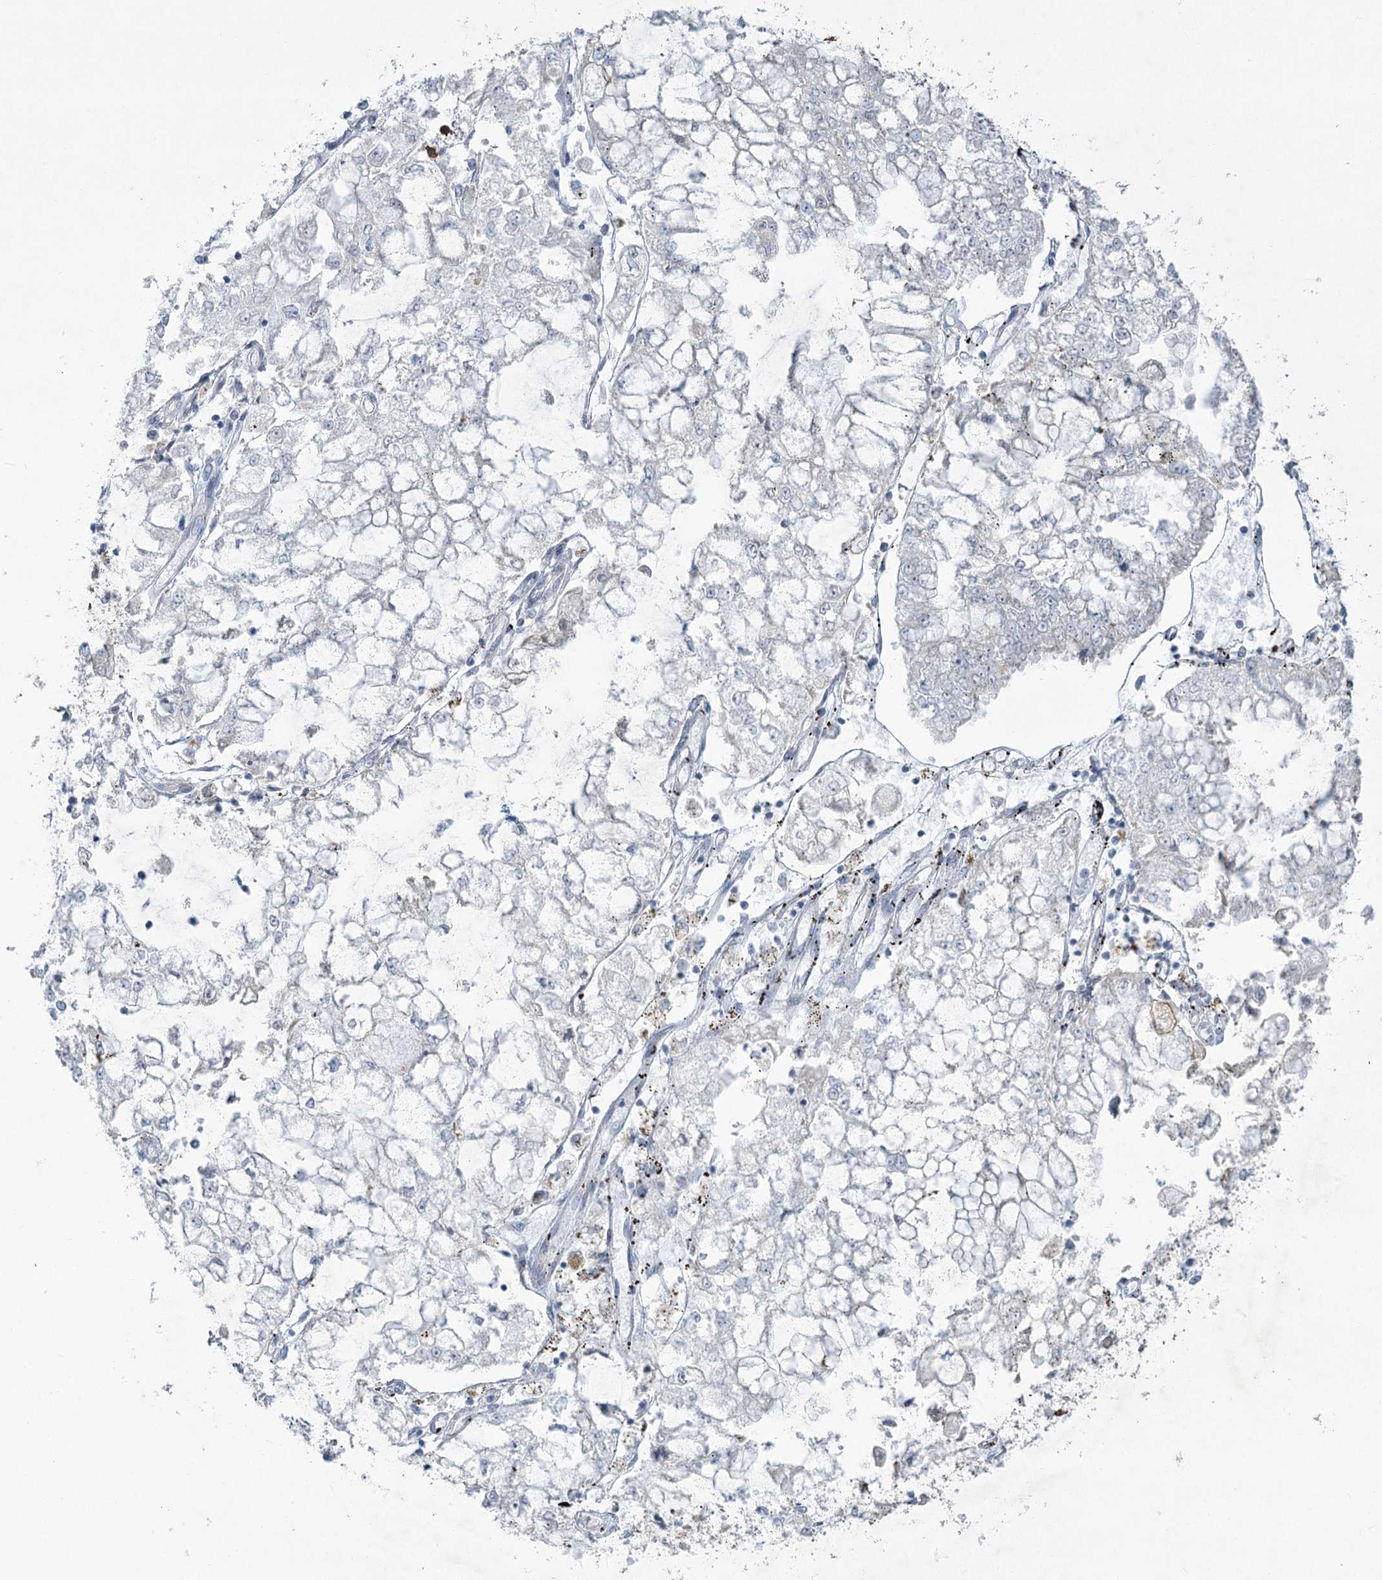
{"staining": {"intensity": "negative", "quantity": "none", "location": "none"}, "tissue": "stomach cancer", "cell_type": "Tumor cells", "image_type": "cancer", "snomed": [{"axis": "morphology", "description": "Adenocarcinoma, NOS"}, {"axis": "topography", "description": "Stomach"}], "caption": "Immunohistochemical staining of human stomach cancer (adenocarcinoma) displays no significant staining in tumor cells.", "gene": "ABITRAM", "patient": {"sex": "male", "age": 76}}